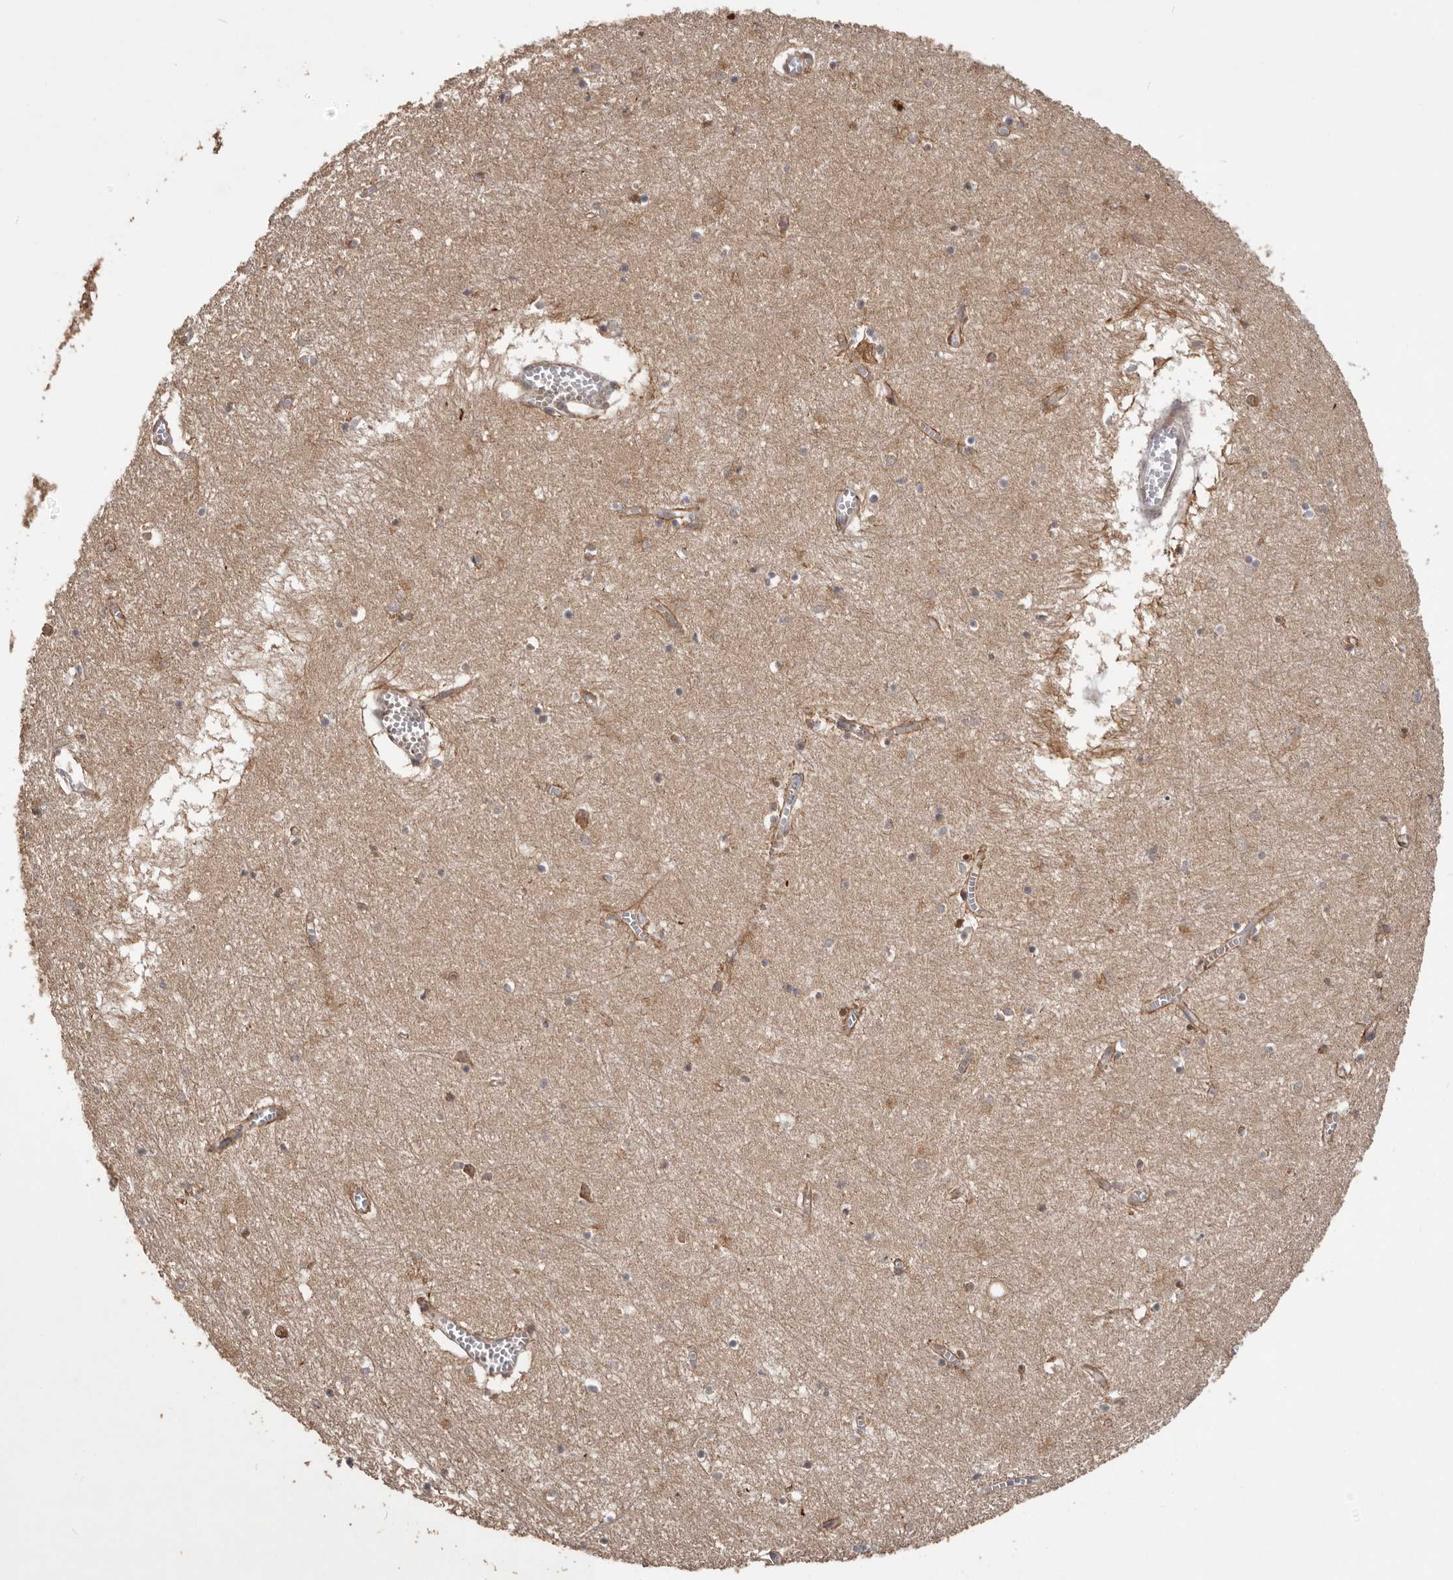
{"staining": {"intensity": "moderate", "quantity": "25%-75%", "location": "cytoplasmic/membranous"}, "tissue": "hippocampus", "cell_type": "Glial cells", "image_type": "normal", "snomed": [{"axis": "morphology", "description": "Normal tissue, NOS"}, {"axis": "topography", "description": "Hippocampus"}], "caption": "Brown immunohistochemical staining in unremarkable hippocampus displays moderate cytoplasmic/membranous expression in about 25%-75% of glial cells.", "gene": "MRPS10", "patient": {"sex": "male", "age": 70}}